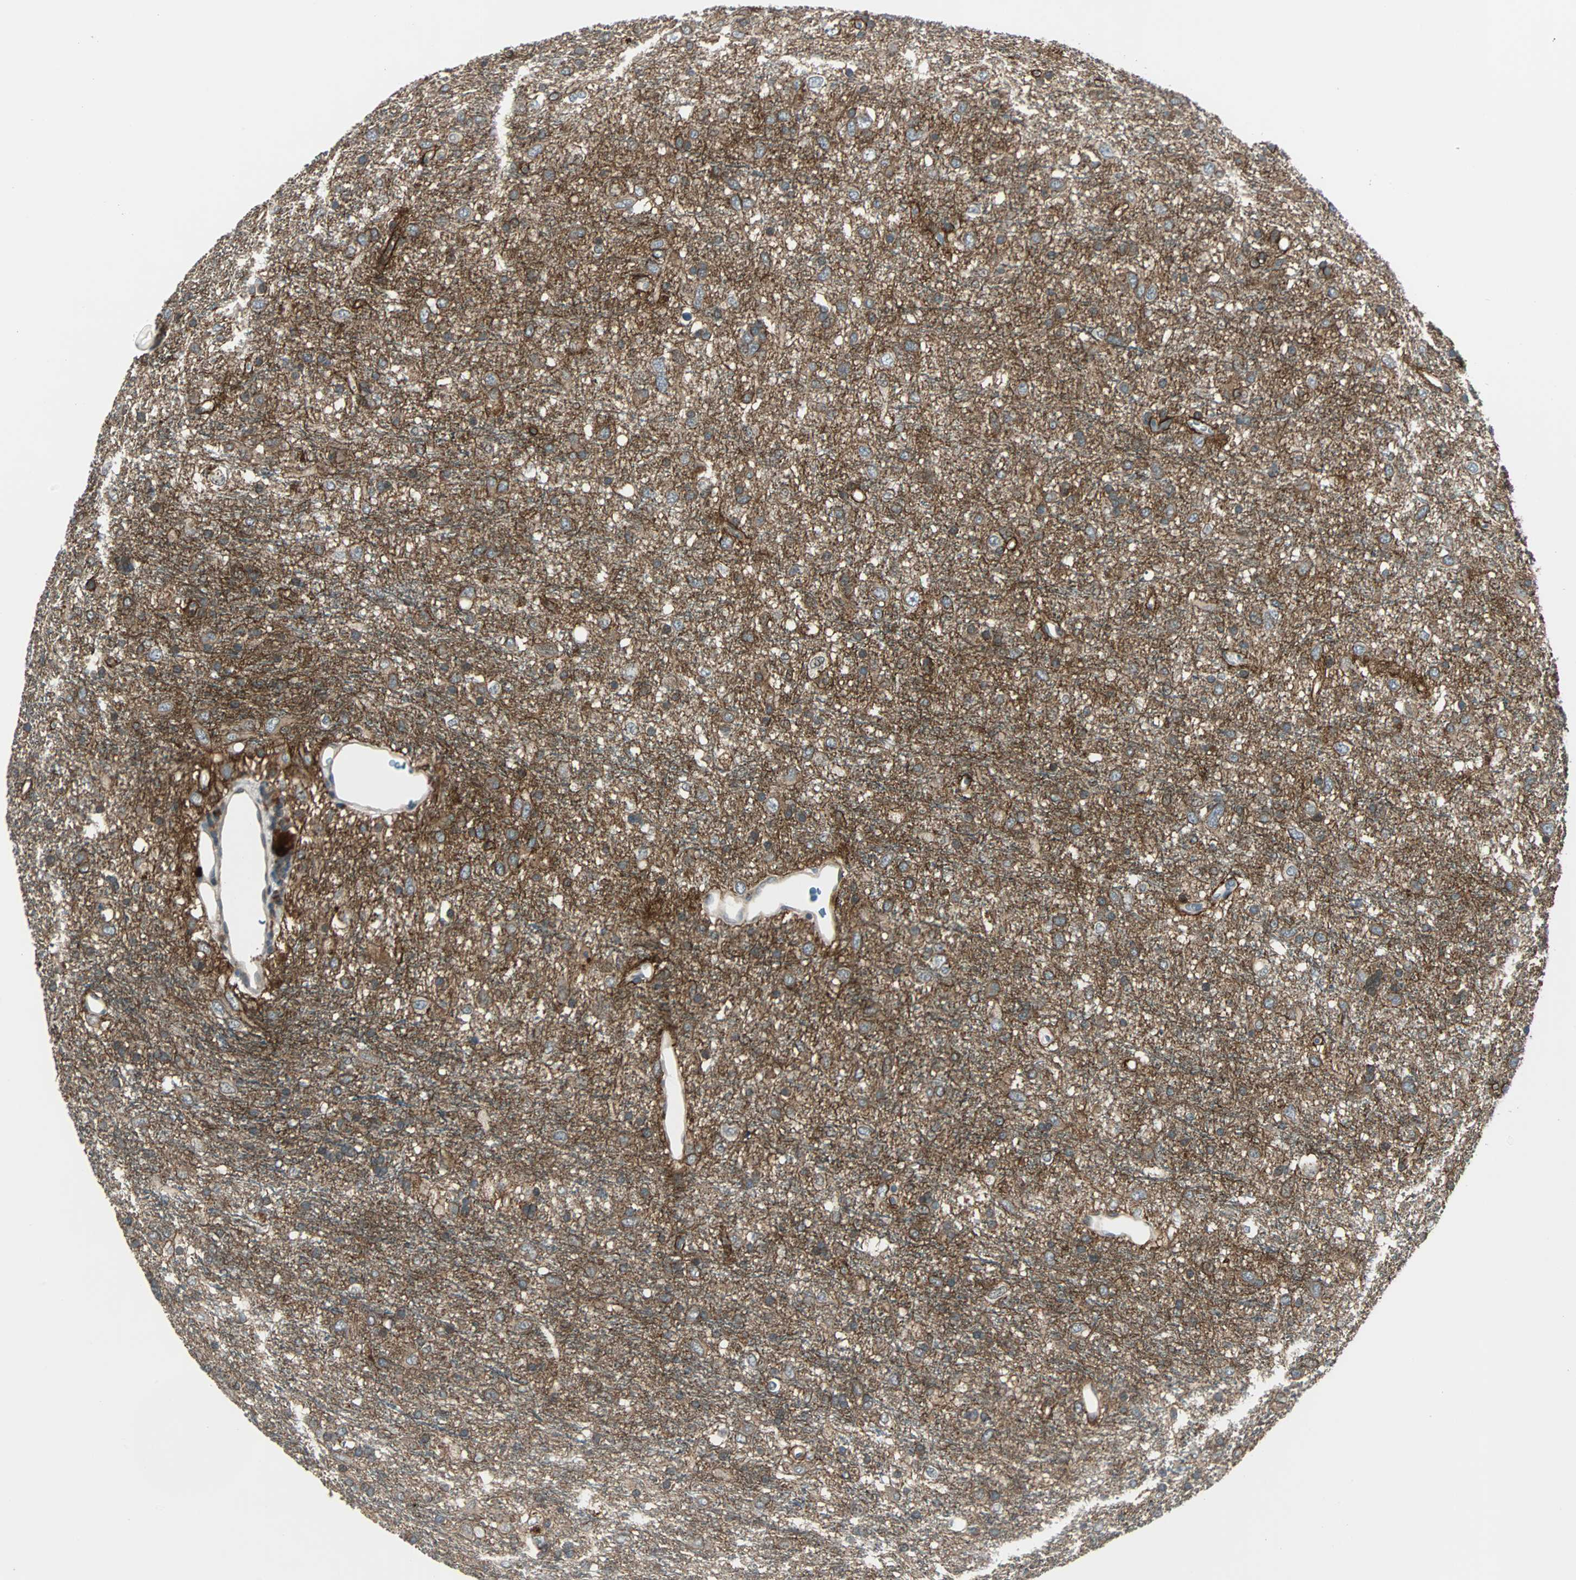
{"staining": {"intensity": "moderate", "quantity": "<25%", "location": "cytoplasmic/membranous"}, "tissue": "glioma", "cell_type": "Tumor cells", "image_type": "cancer", "snomed": [{"axis": "morphology", "description": "Glioma, malignant, Low grade"}, {"axis": "topography", "description": "Brain"}], "caption": "Malignant glioma (low-grade) tissue reveals moderate cytoplasmic/membranous staining in about <25% of tumor cells, visualized by immunohistochemistry.", "gene": "ARF1", "patient": {"sex": "male", "age": 77}}